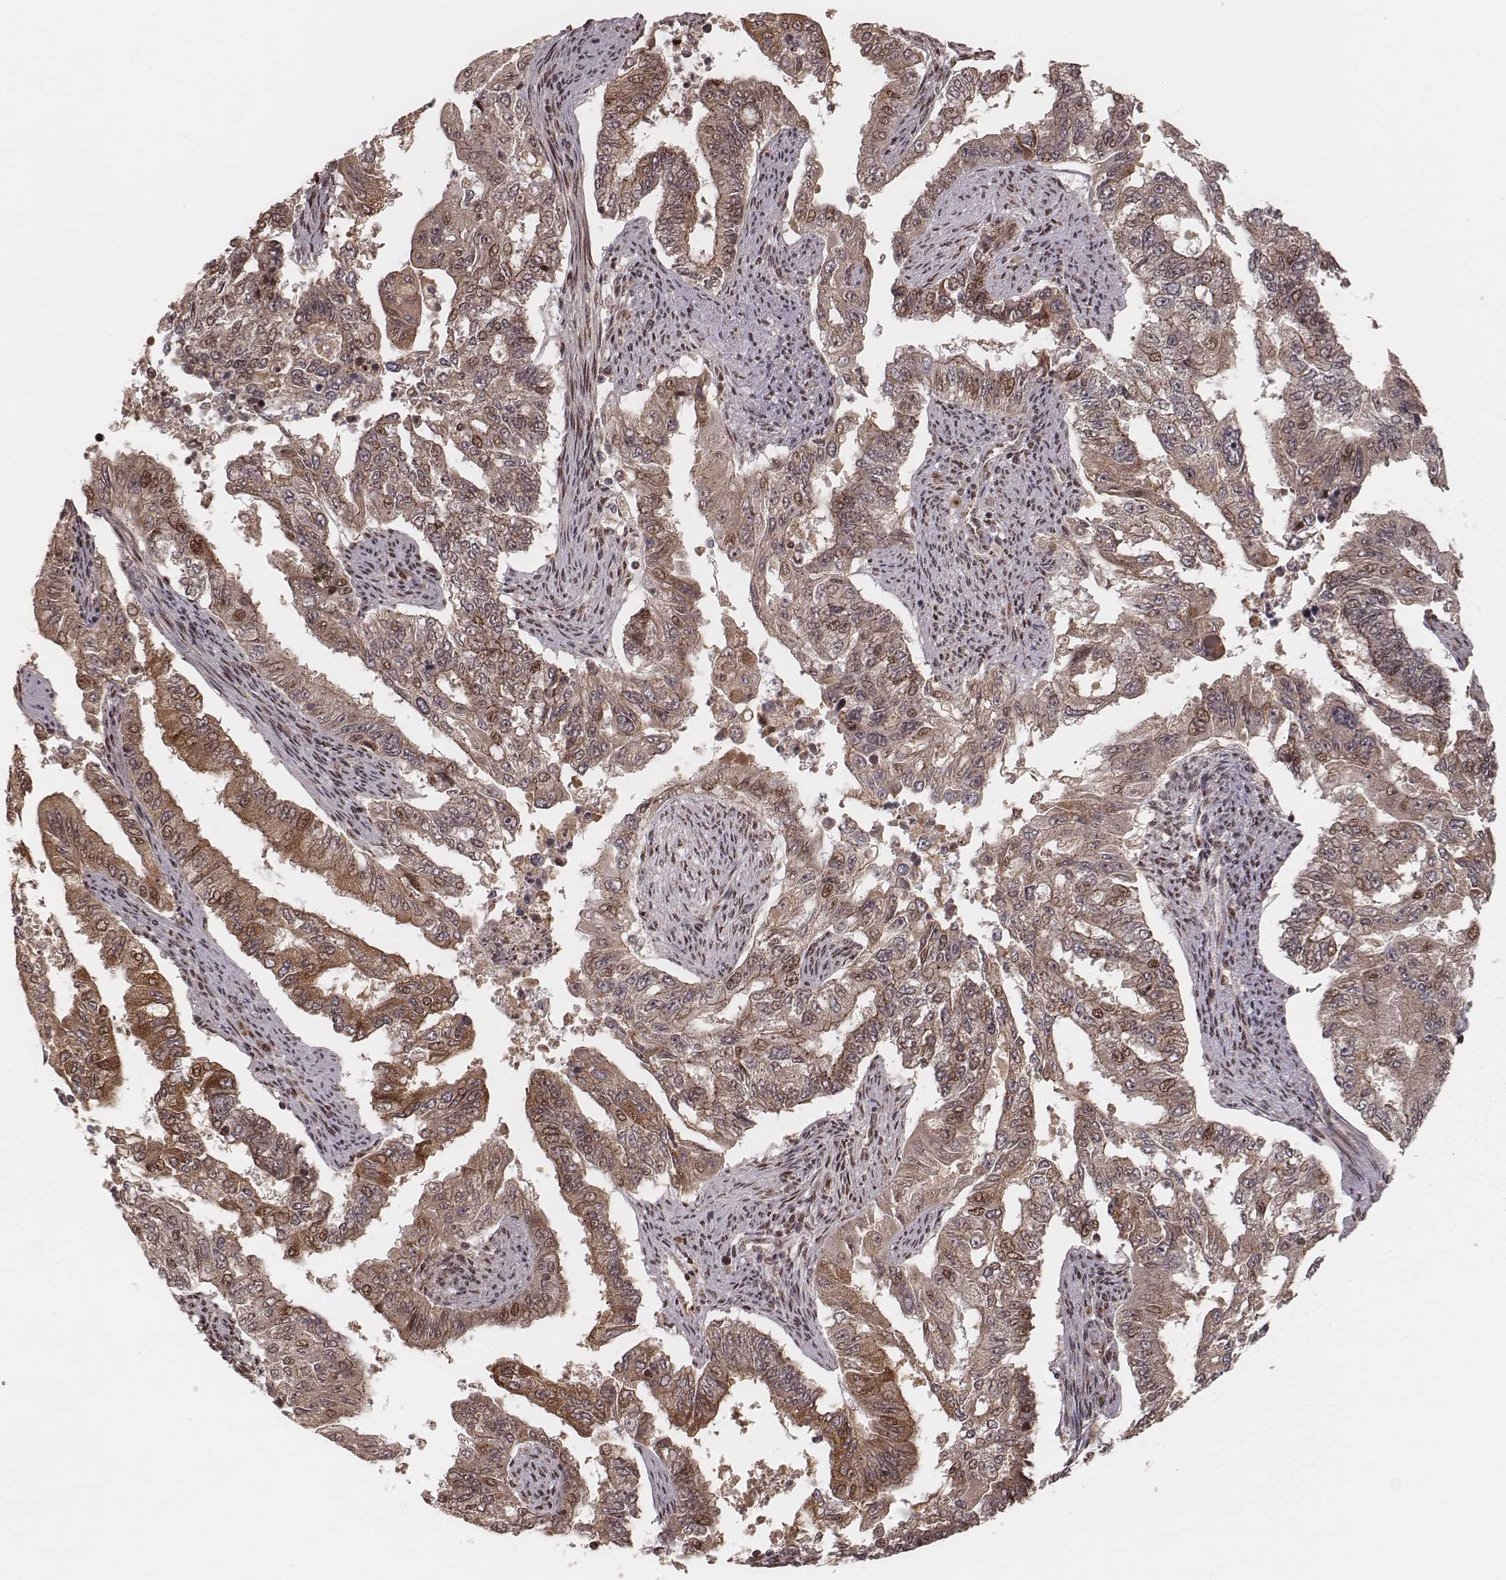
{"staining": {"intensity": "moderate", "quantity": ">75%", "location": "cytoplasmic/membranous"}, "tissue": "endometrial cancer", "cell_type": "Tumor cells", "image_type": "cancer", "snomed": [{"axis": "morphology", "description": "Adenocarcinoma, NOS"}, {"axis": "topography", "description": "Uterus"}], "caption": "High-power microscopy captured an IHC micrograph of endometrial cancer (adenocarcinoma), revealing moderate cytoplasmic/membranous expression in approximately >75% of tumor cells.", "gene": "MYO19", "patient": {"sex": "female", "age": 59}}